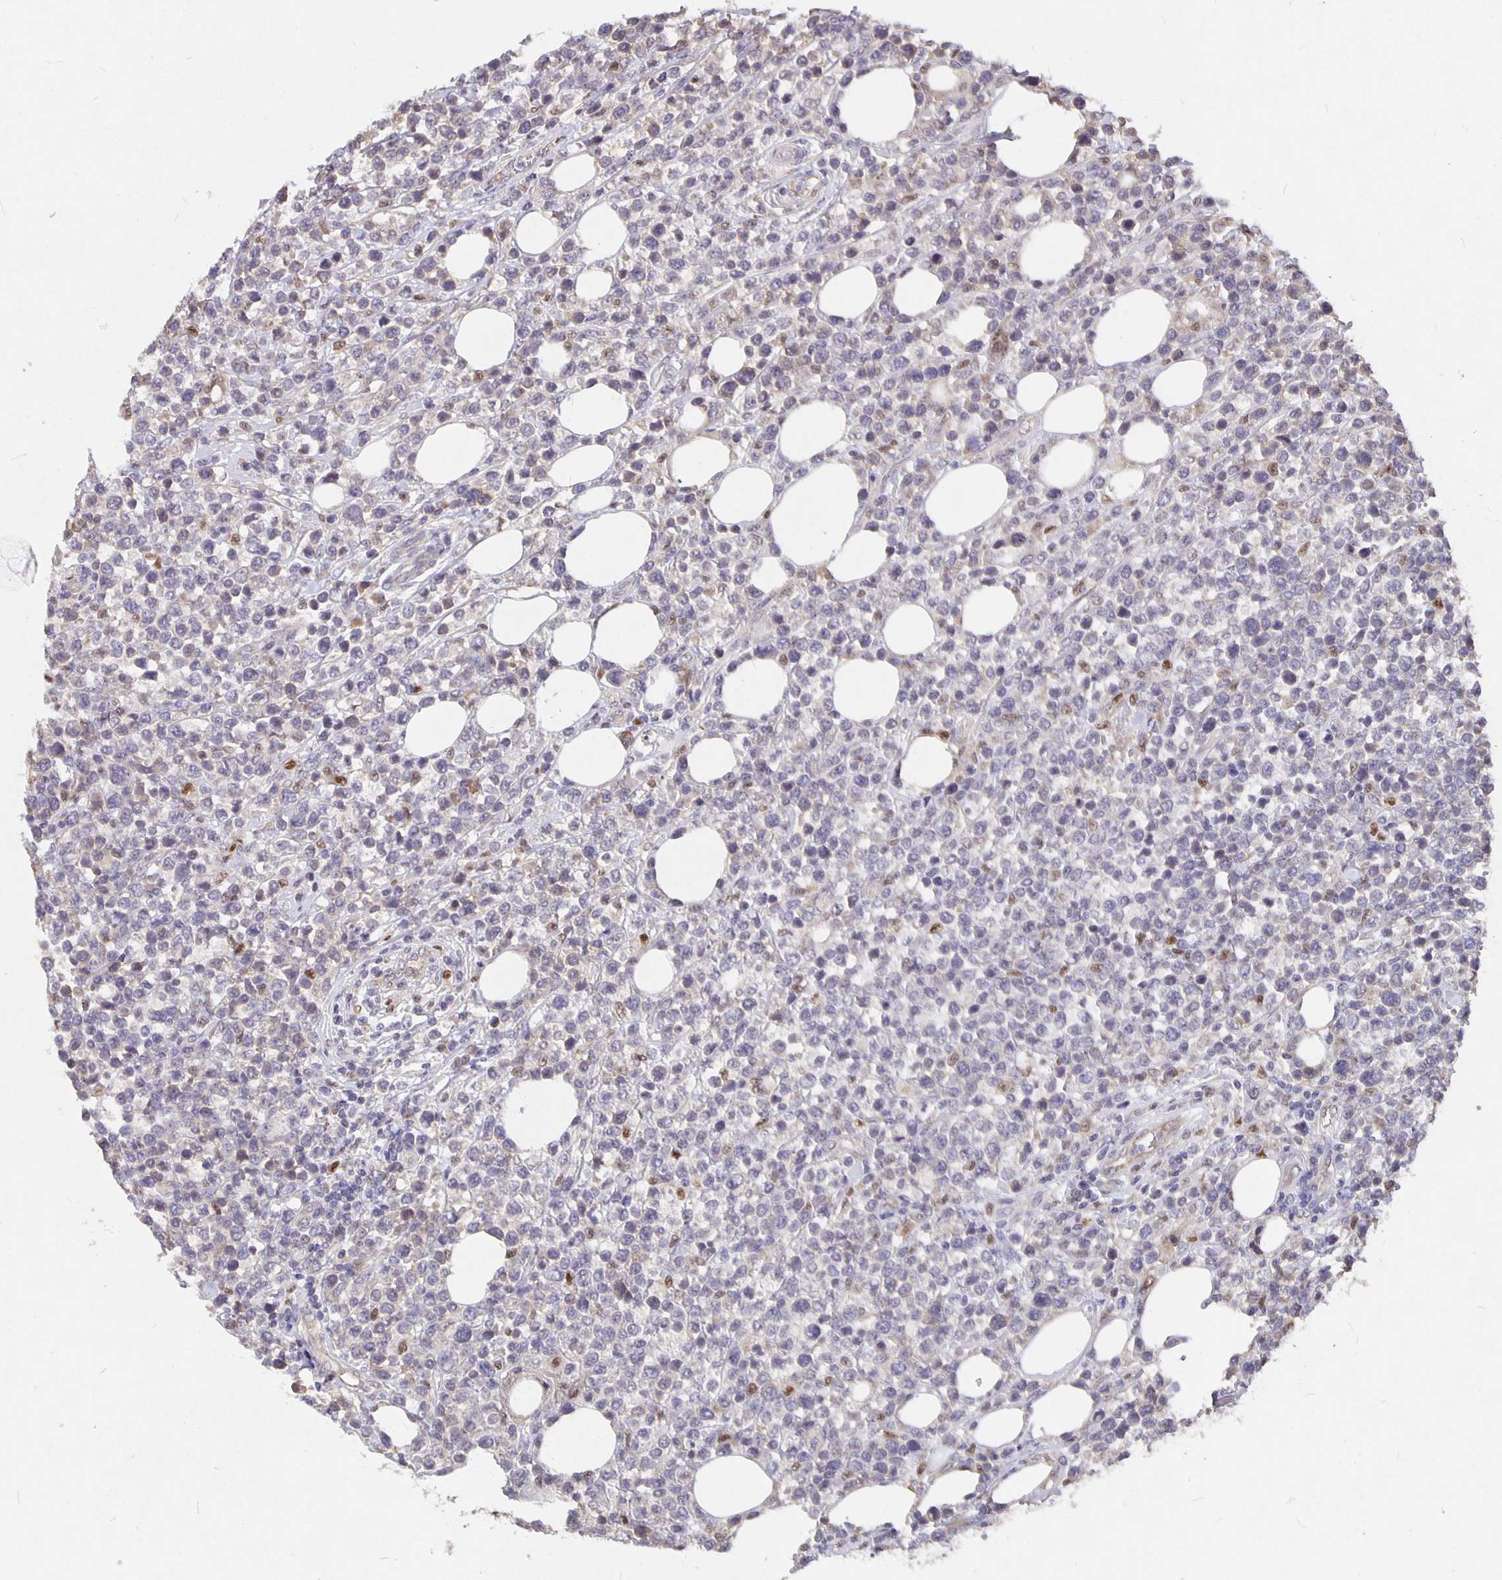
{"staining": {"intensity": "negative", "quantity": "none", "location": "none"}, "tissue": "lymphoma", "cell_type": "Tumor cells", "image_type": "cancer", "snomed": [{"axis": "morphology", "description": "Malignant lymphoma, non-Hodgkin's type, Low grade"}, {"axis": "topography", "description": "Lymph node"}], "caption": "Immunohistochemical staining of low-grade malignant lymphoma, non-Hodgkin's type displays no significant positivity in tumor cells. (DAB (3,3'-diaminobenzidine) immunohistochemistry (IHC) with hematoxylin counter stain).", "gene": "NOG", "patient": {"sex": "male", "age": 60}}